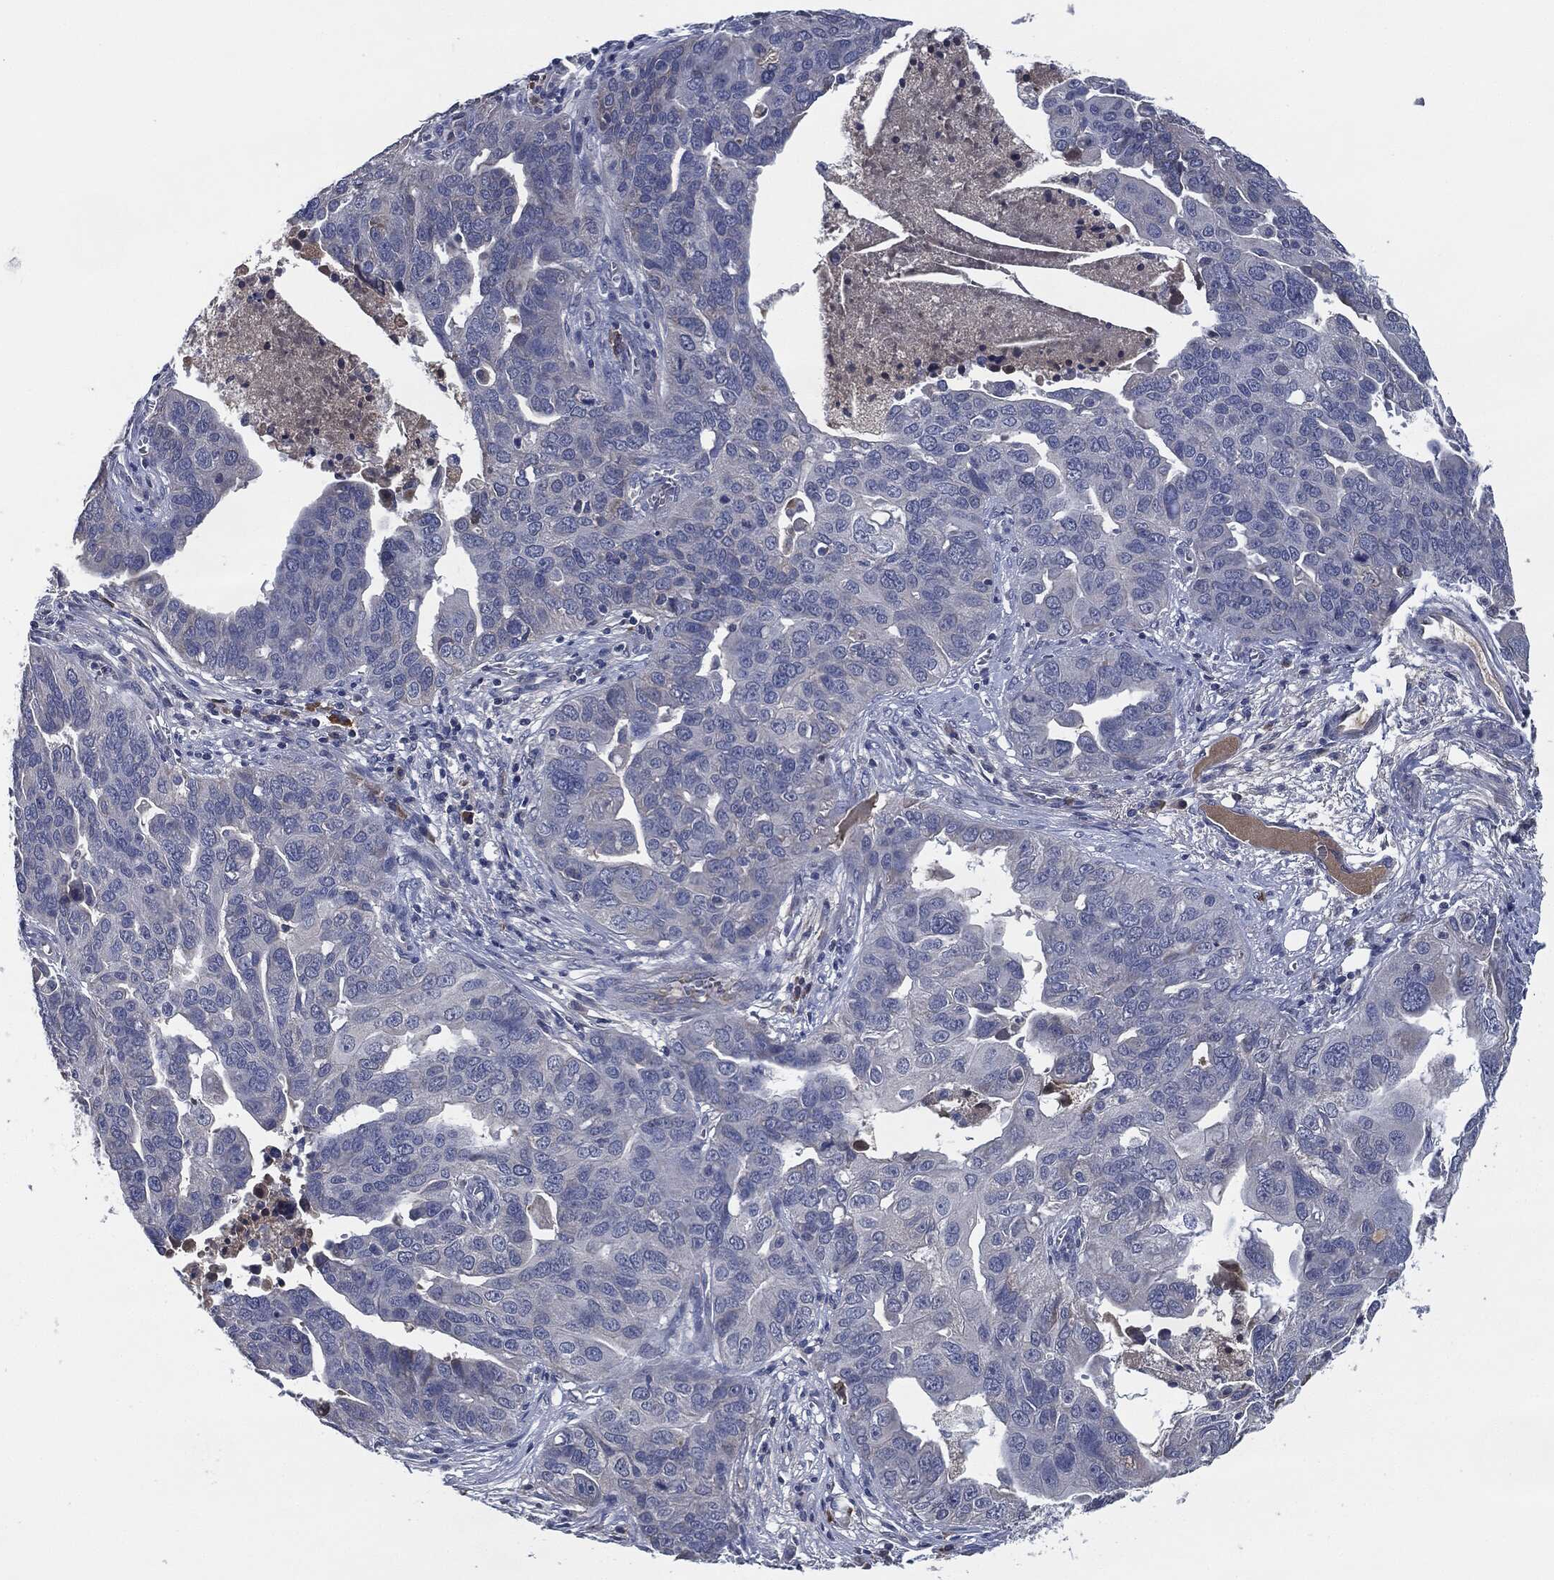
{"staining": {"intensity": "negative", "quantity": "none", "location": "none"}, "tissue": "ovarian cancer", "cell_type": "Tumor cells", "image_type": "cancer", "snomed": [{"axis": "morphology", "description": "Carcinoma, endometroid"}, {"axis": "topography", "description": "Soft tissue"}, {"axis": "topography", "description": "Ovary"}], "caption": "Histopathology image shows no protein expression in tumor cells of ovarian cancer tissue.", "gene": "IL2RG", "patient": {"sex": "female", "age": 52}}